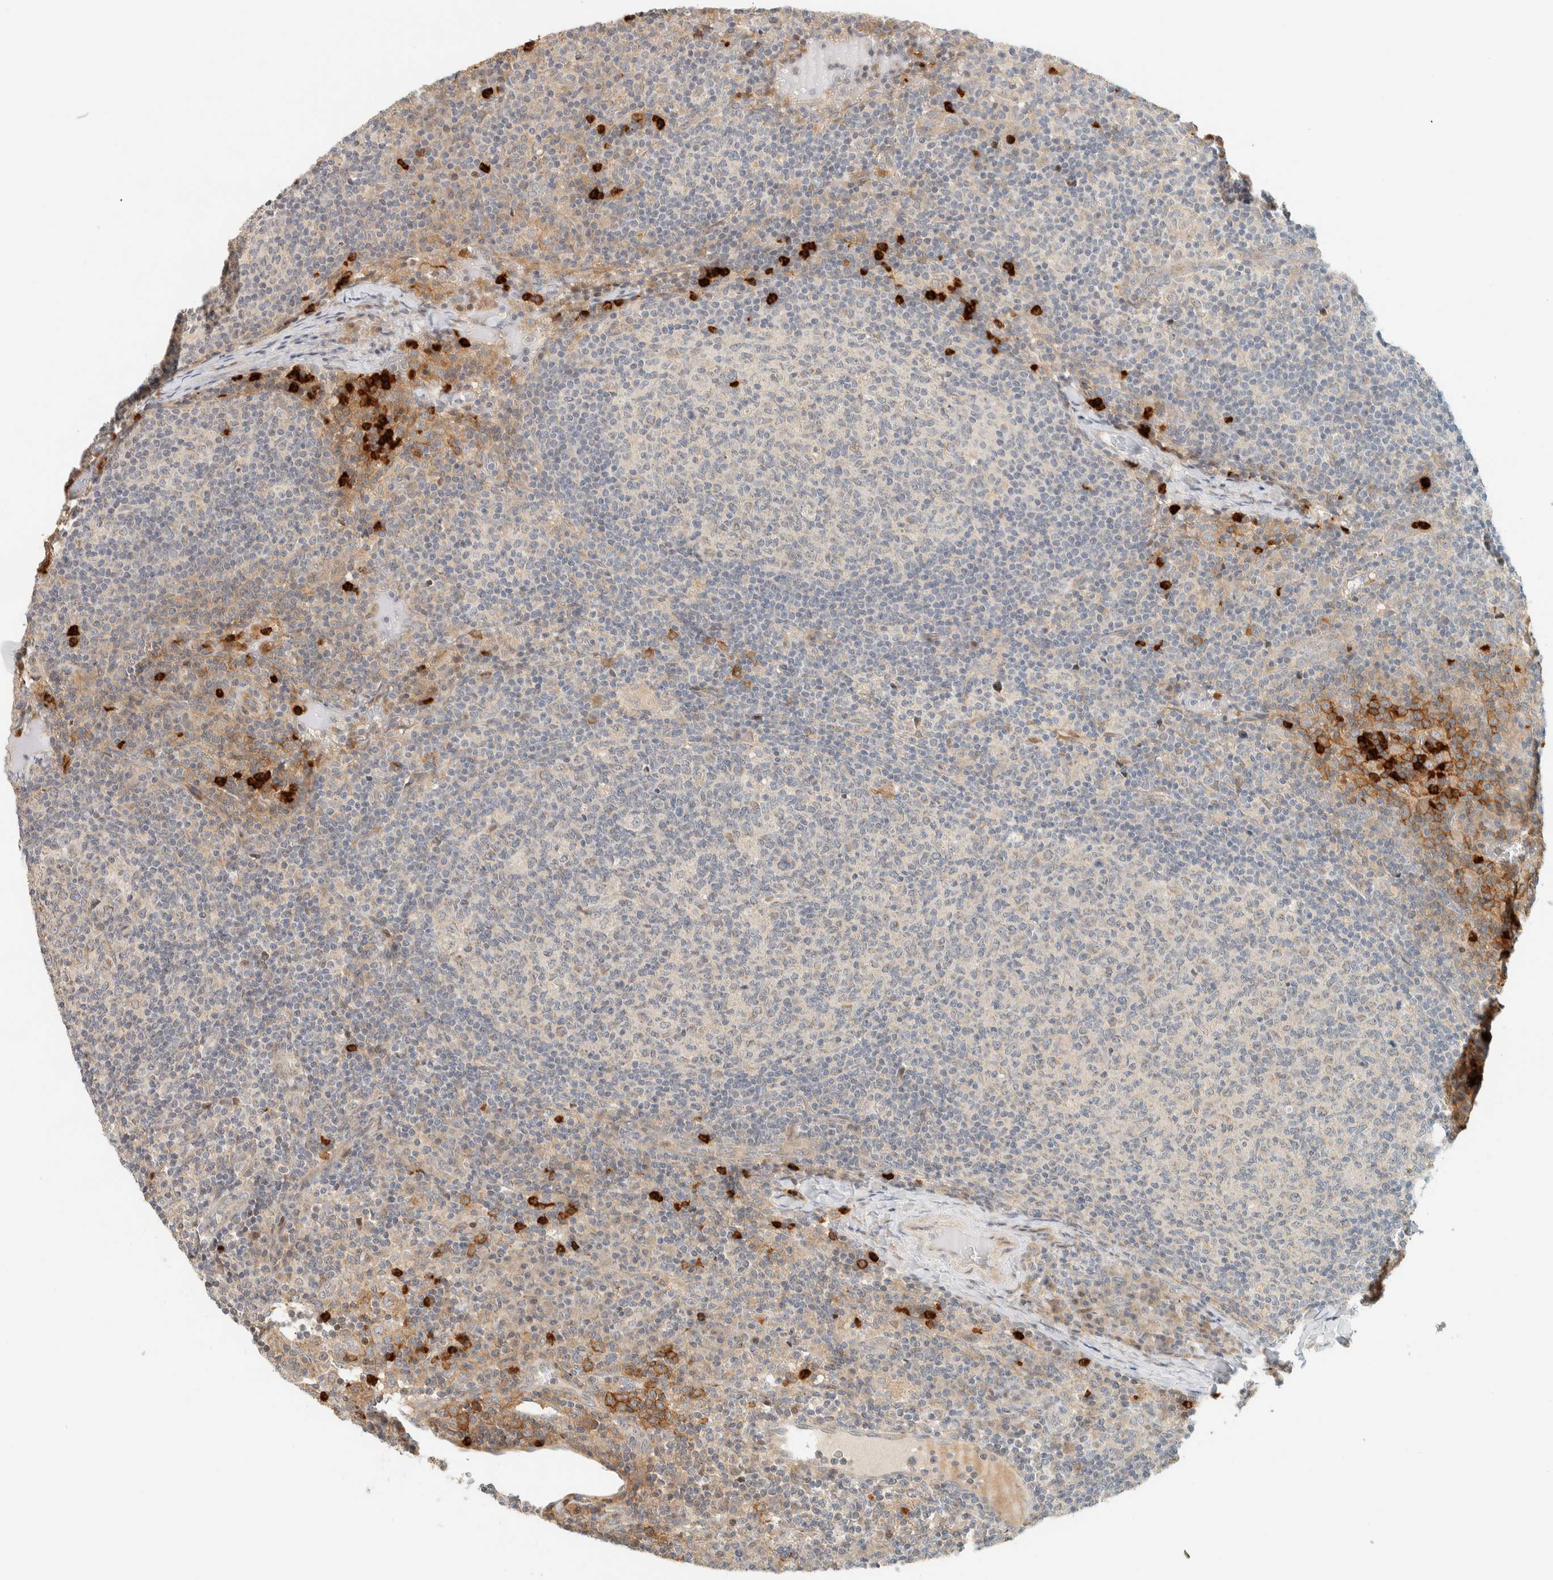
{"staining": {"intensity": "negative", "quantity": "none", "location": "none"}, "tissue": "lymph node", "cell_type": "Germinal center cells", "image_type": "normal", "snomed": [{"axis": "morphology", "description": "Normal tissue, NOS"}, {"axis": "morphology", "description": "Inflammation, NOS"}, {"axis": "topography", "description": "Lymph node"}], "caption": "A high-resolution micrograph shows immunohistochemistry staining of normal lymph node, which exhibits no significant staining in germinal center cells.", "gene": "CCDC171", "patient": {"sex": "male", "age": 55}}